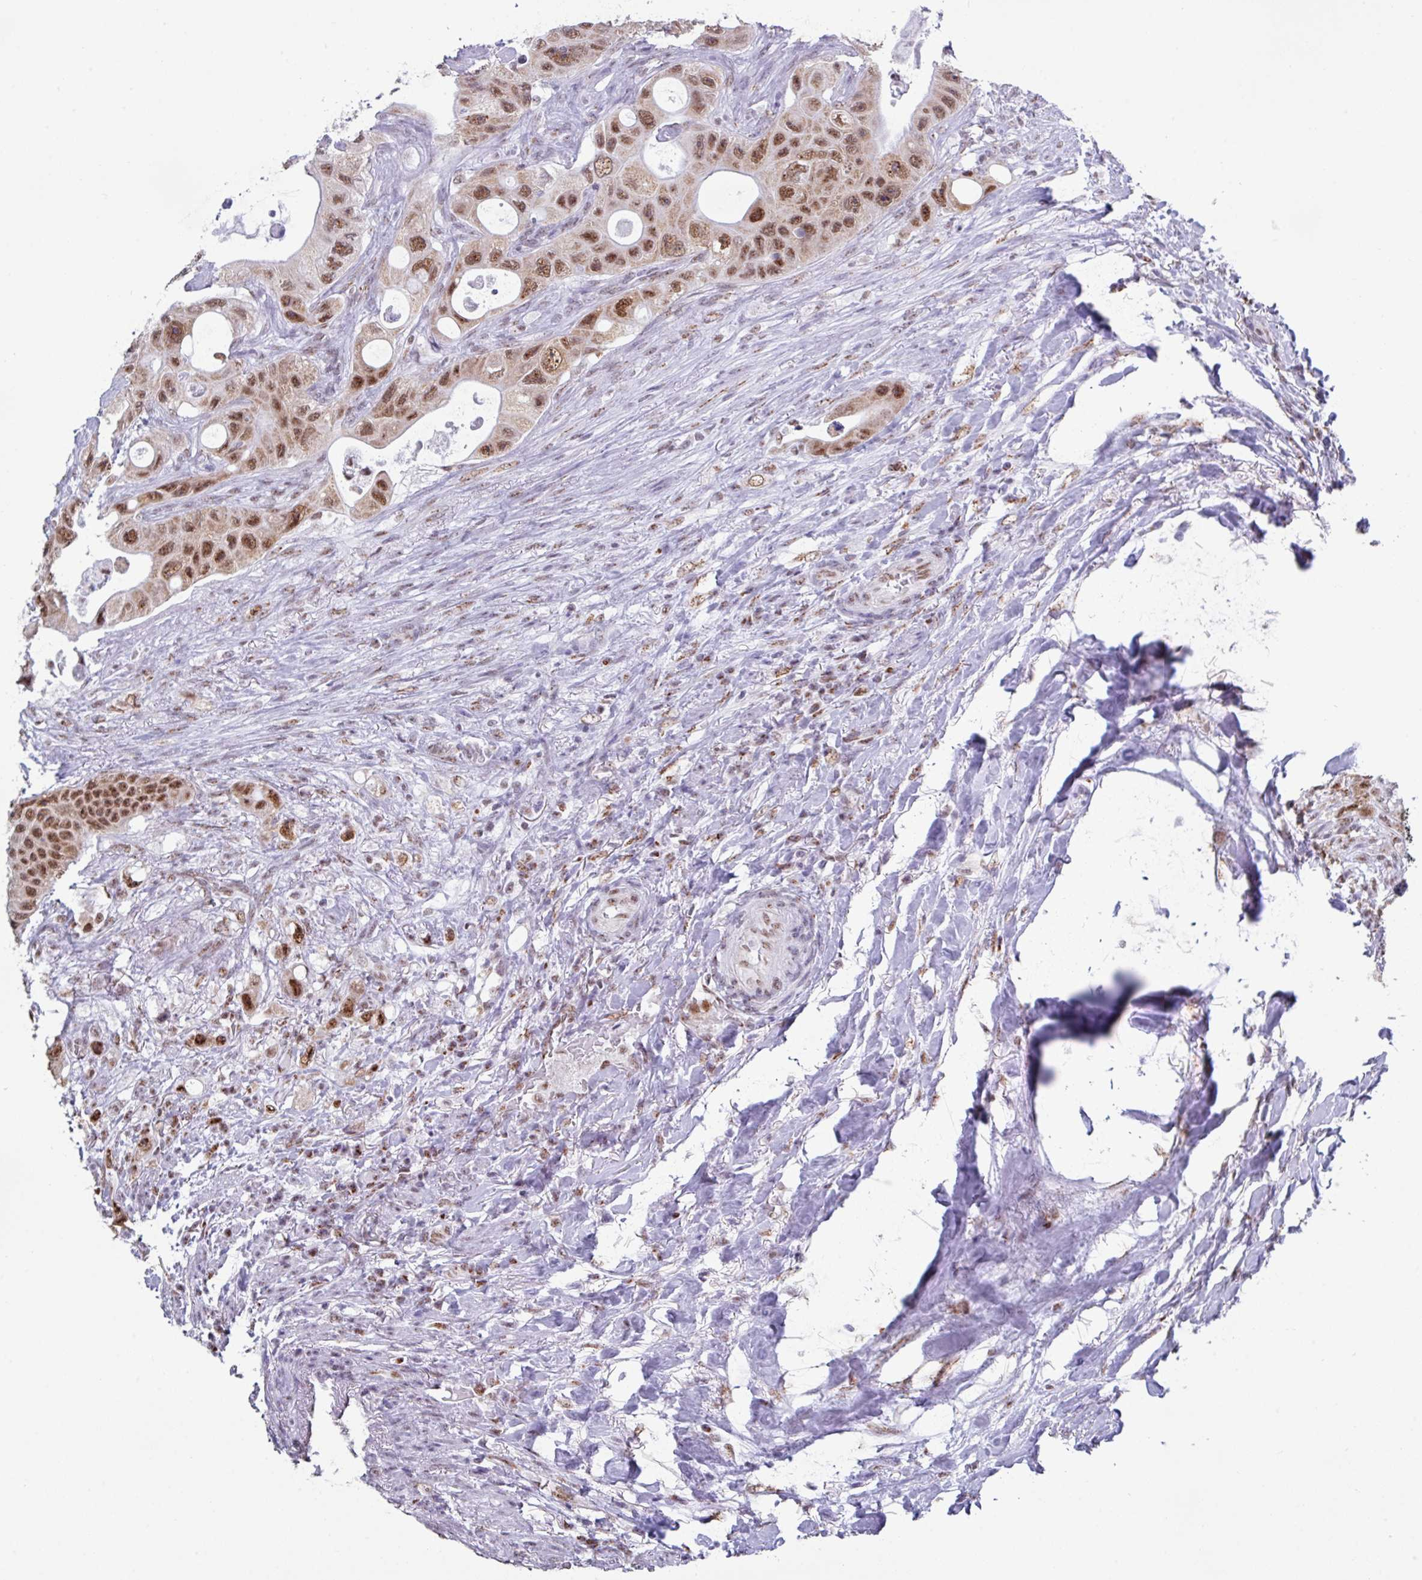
{"staining": {"intensity": "moderate", "quantity": ">75%", "location": "nuclear"}, "tissue": "colorectal cancer", "cell_type": "Tumor cells", "image_type": "cancer", "snomed": [{"axis": "morphology", "description": "Adenocarcinoma, NOS"}, {"axis": "topography", "description": "Colon"}], "caption": "This is a micrograph of IHC staining of colorectal adenocarcinoma, which shows moderate expression in the nuclear of tumor cells.", "gene": "PUF60", "patient": {"sex": "female", "age": 46}}